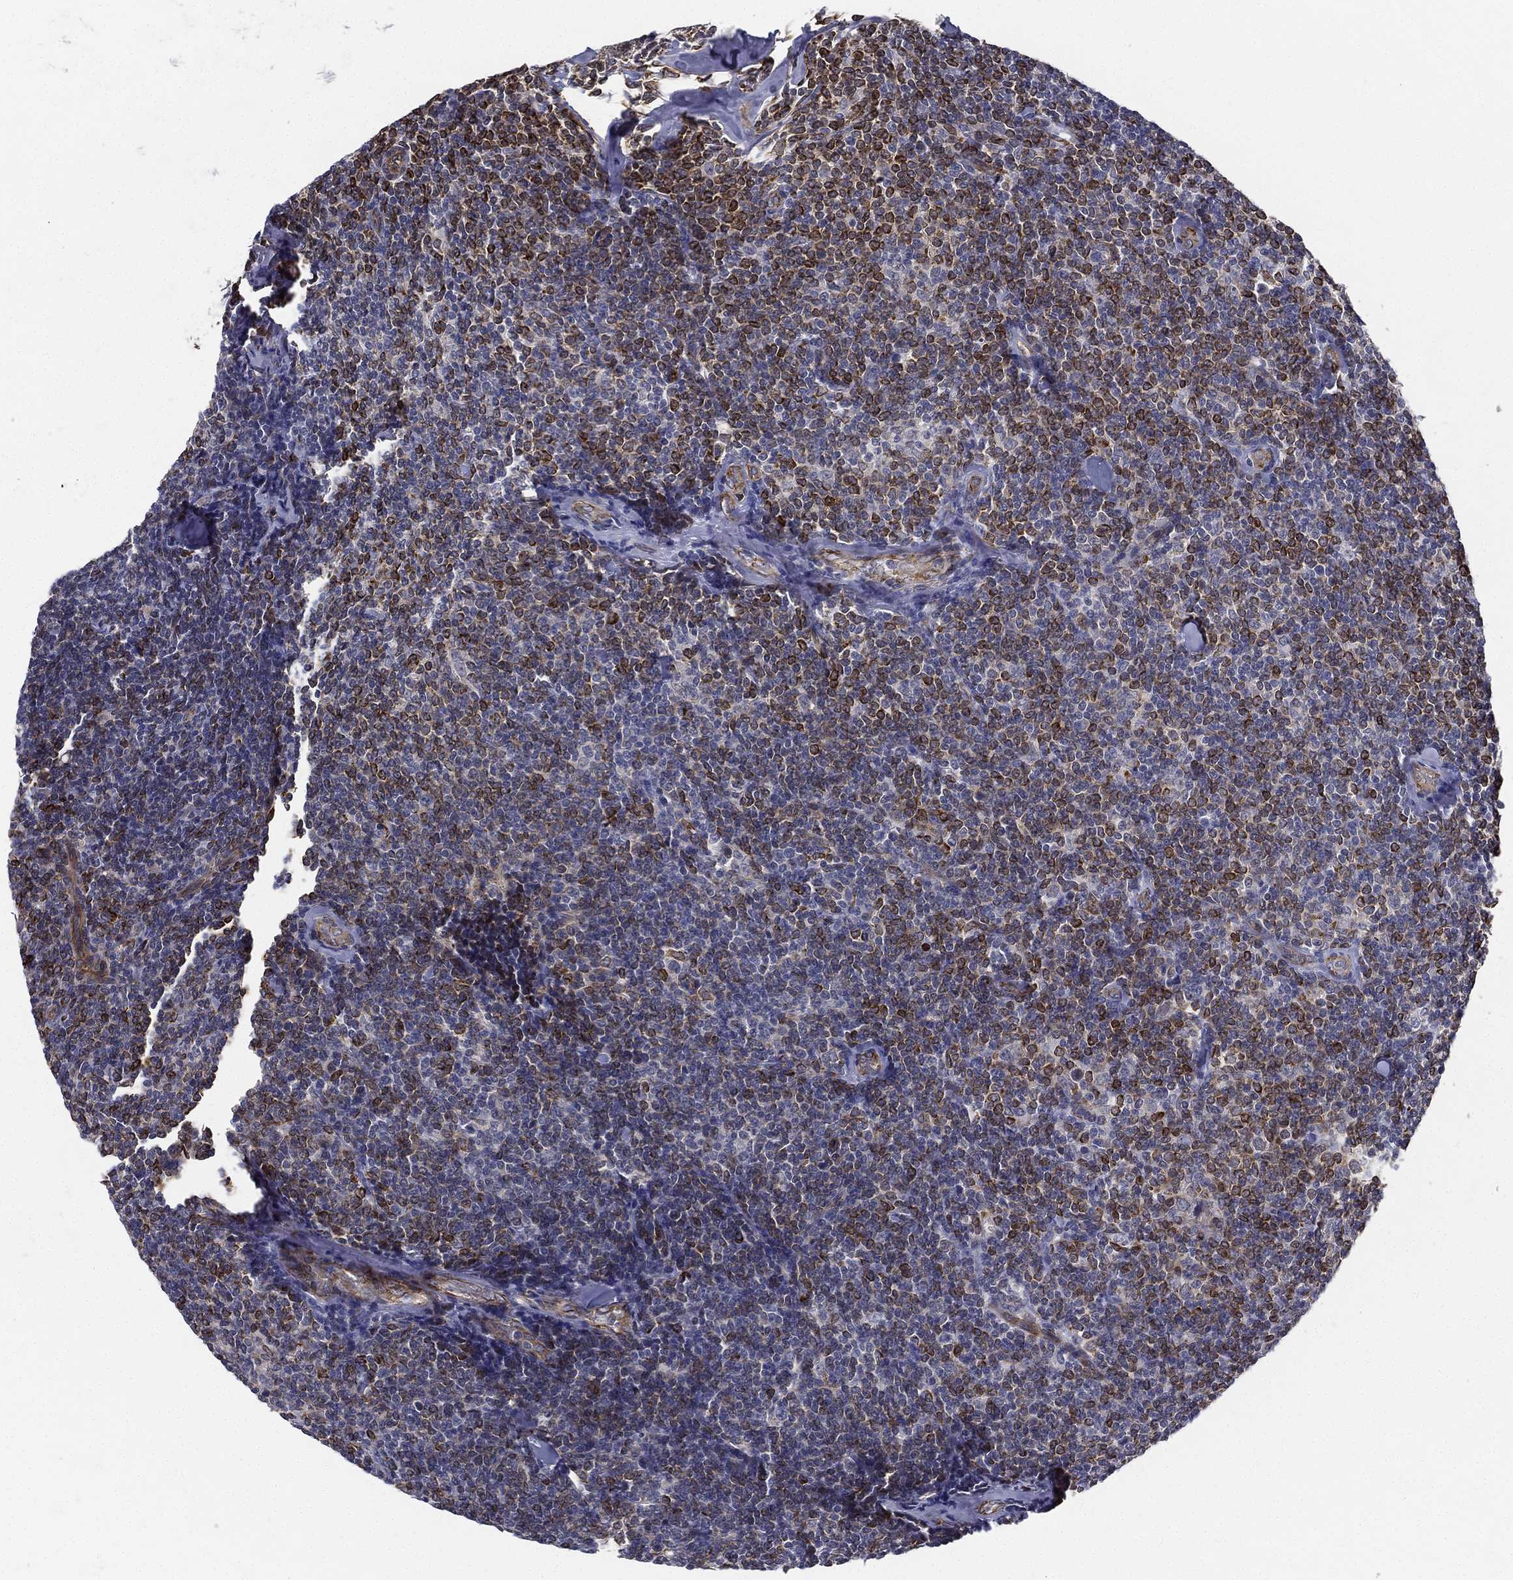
{"staining": {"intensity": "strong", "quantity": "25%-75%", "location": "cytoplasmic/membranous"}, "tissue": "lymphoma", "cell_type": "Tumor cells", "image_type": "cancer", "snomed": [{"axis": "morphology", "description": "Malignant lymphoma, non-Hodgkin's type, Low grade"}, {"axis": "topography", "description": "Lymph node"}], "caption": "IHC image of neoplastic tissue: lymphoma stained using immunohistochemistry demonstrates high levels of strong protein expression localized specifically in the cytoplasmic/membranous of tumor cells, appearing as a cytoplasmic/membranous brown color.", "gene": "LRRC56", "patient": {"sex": "female", "age": 56}}